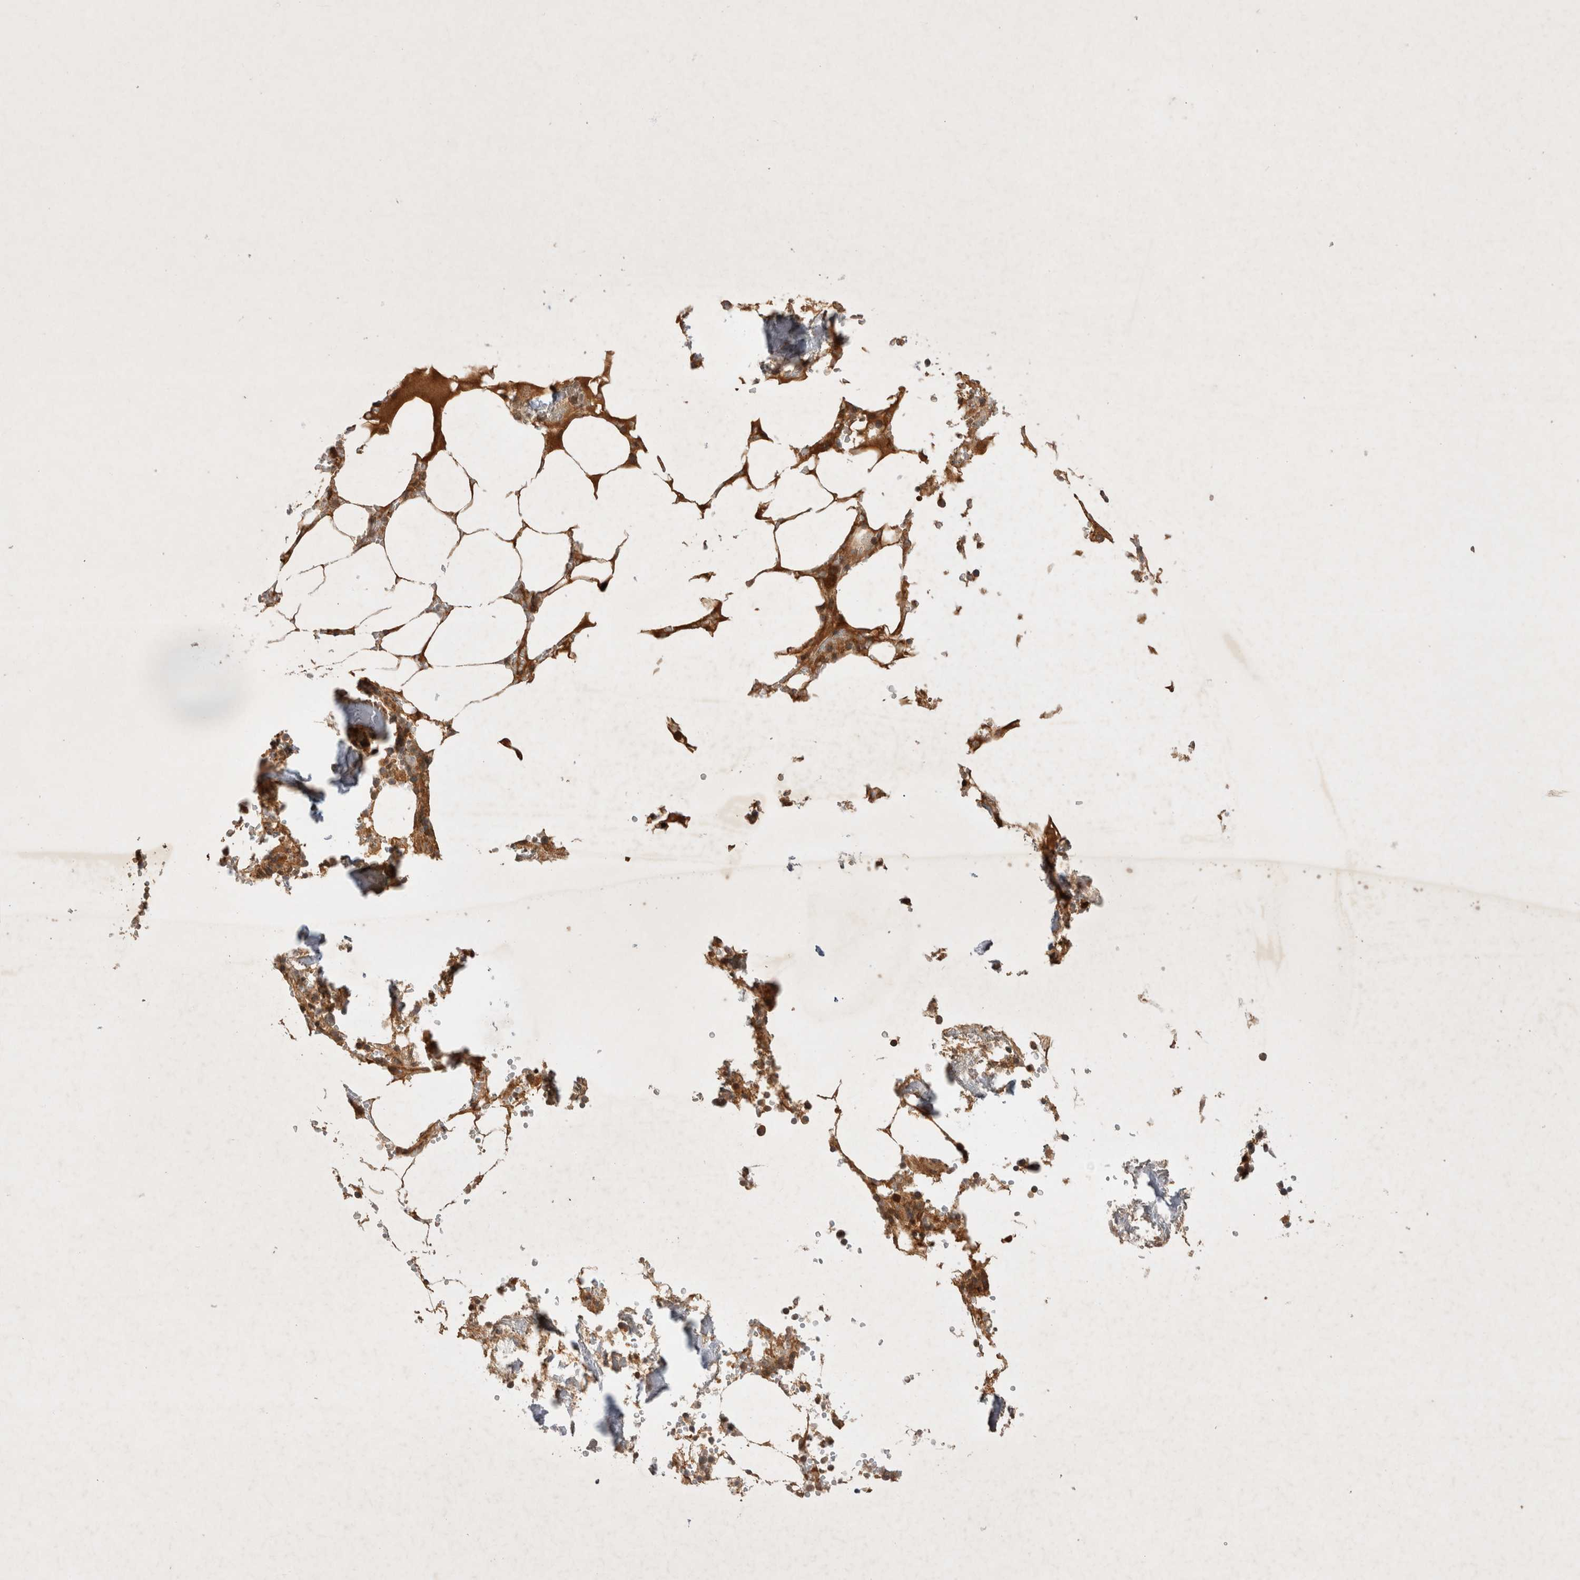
{"staining": {"intensity": "moderate", "quantity": "<25%", "location": "cytoplasmic/membranous"}, "tissue": "bone marrow", "cell_type": "Hematopoietic cells", "image_type": "normal", "snomed": [{"axis": "morphology", "description": "Normal tissue, NOS"}, {"axis": "topography", "description": "Bone marrow"}], "caption": "Normal bone marrow demonstrates moderate cytoplasmic/membranous staining in approximately <25% of hematopoietic cells, visualized by immunohistochemistry.", "gene": "YES1", "patient": {"sex": "male", "age": 70}}